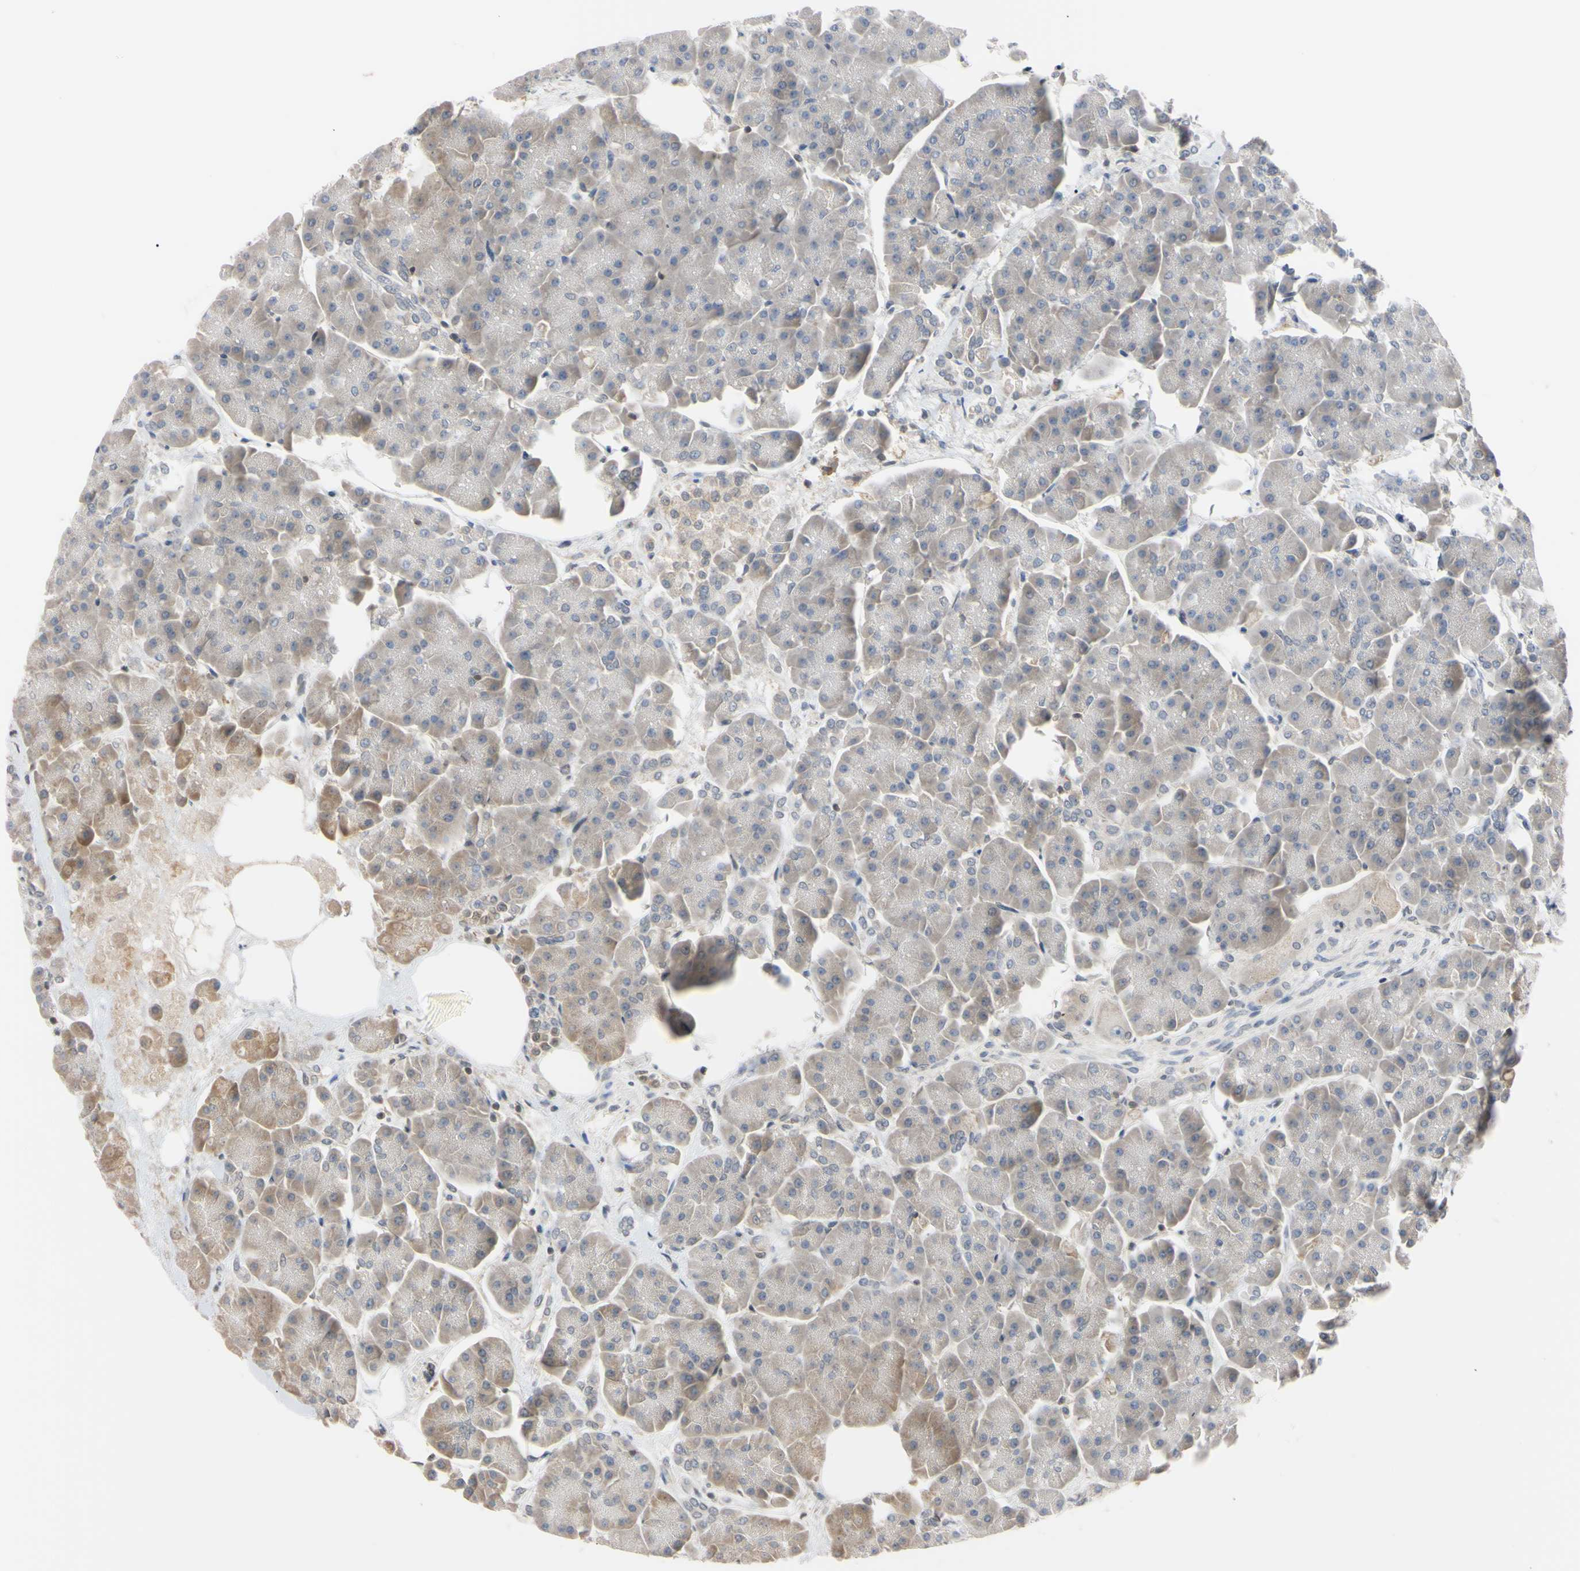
{"staining": {"intensity": "weak", "quantity": "25%-75%", "location": "cytoplasmic/membranous"}, "tissue": "pancreas", "cell_type": "Exocrine glandular cells", "image_type": "normal", "snomed": [{"axis": "morphology", "description": "Normal tissue, NOS"}, {"axis": "topography", "description": "Pancreas"}], "caption": "Weak cytoplasmic/membranous staining for a protein is appreciated in about 25%-75% of exocrine glandular cells of normal pancreas using immunohistochemistry.", "gene": "UBE2I", "patient": {"sex": "female", "age": 70}}